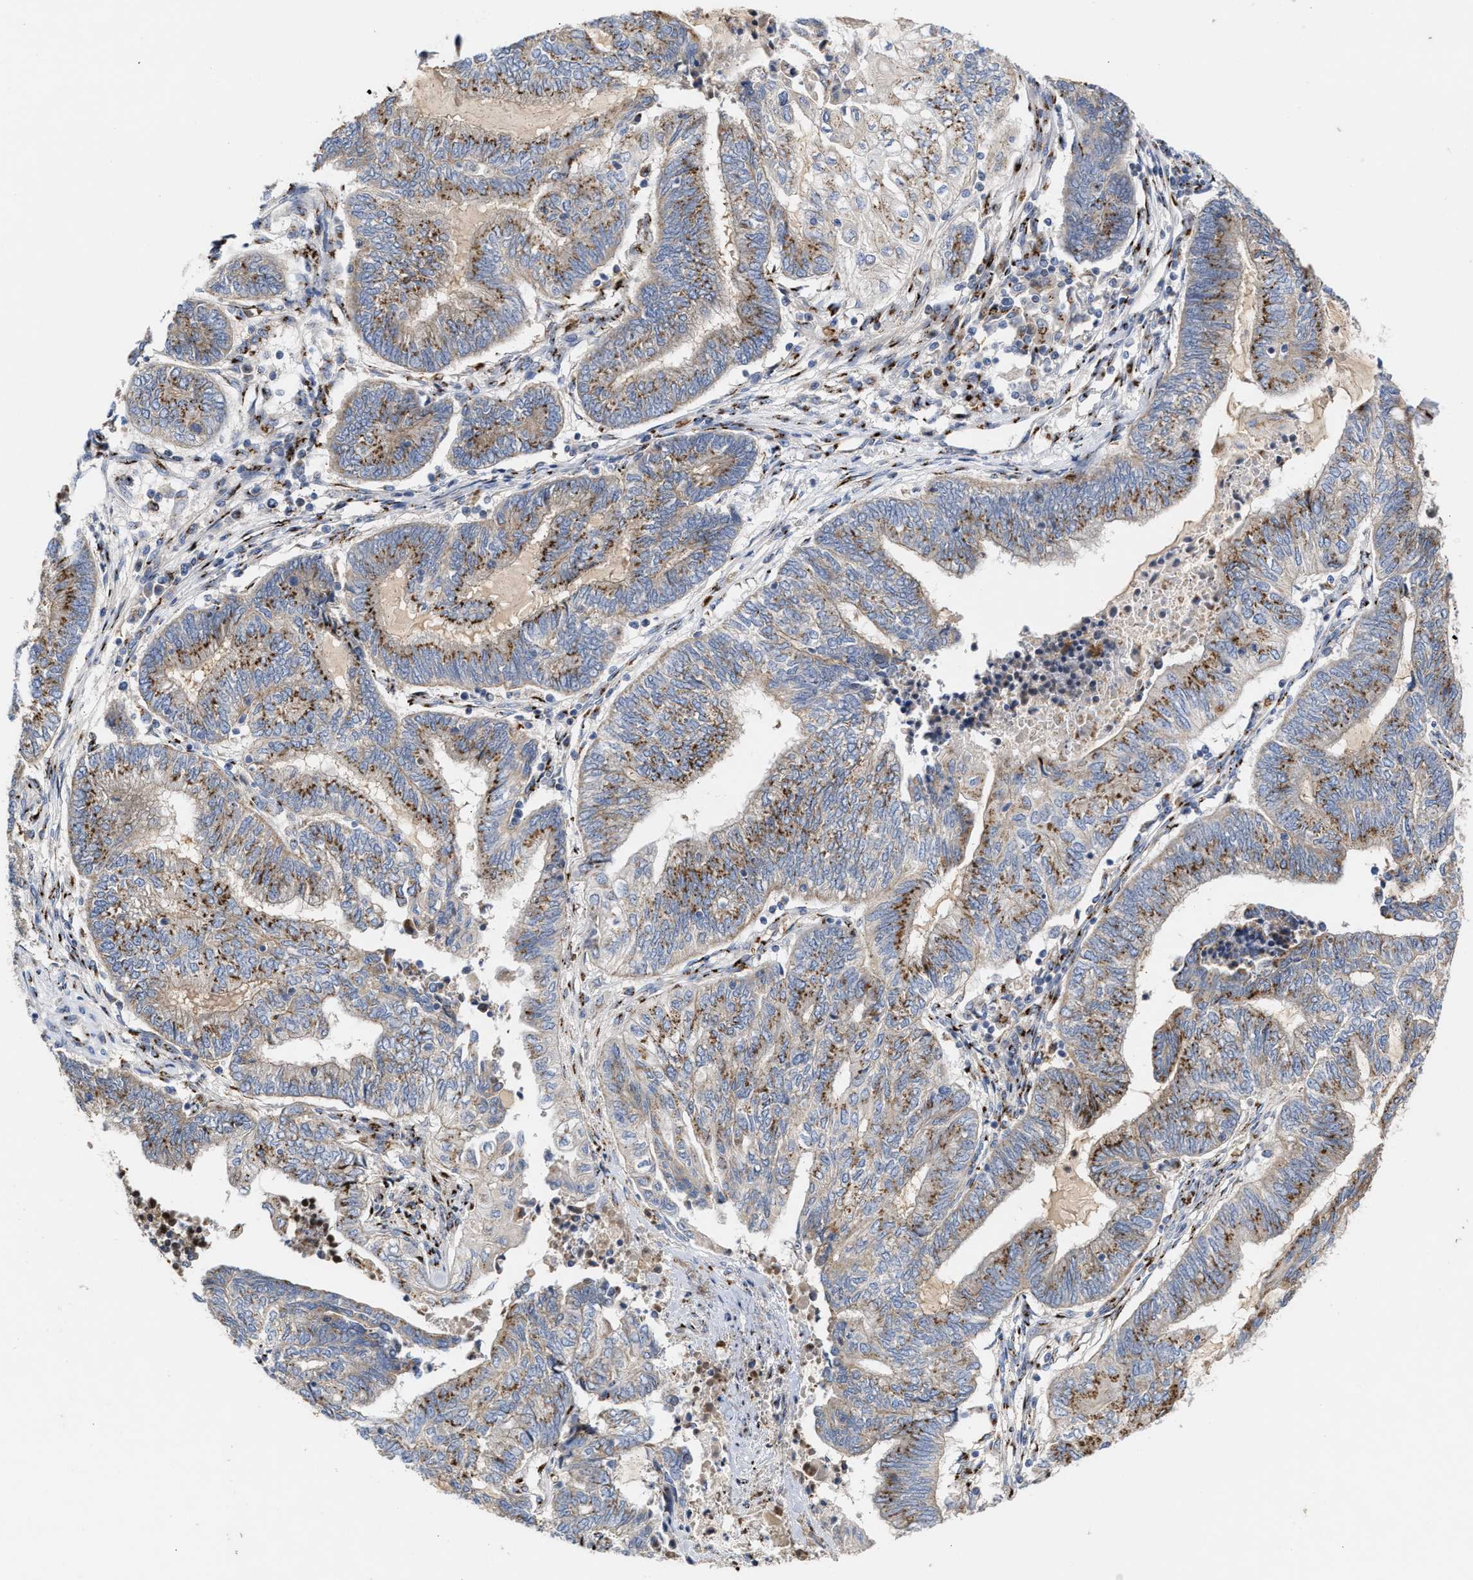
{"staining": {"intensity": "strong", "quantity": "25%-75%", "location": "cytoplasmic/membranous"}, "tissue": "endometrial cancer", "cell_type": "Tumor cells", "image_type": "cancer", "snomed": [{"axis": "morphology", "description": "Adenocarcinoma, NOS"}, {"axis": "topography", "description": "Uterus"}, {"axis": "topography", "description": "Endometrium"}], "caption": "This is a micrograph of IHC staining of adenocarcinoma (endometrial), which shows strong staining in the cytoplasmic/membranous of tumor cells.", "gene": "CCL2", "patient": {"sex": "female", "age": 70}}